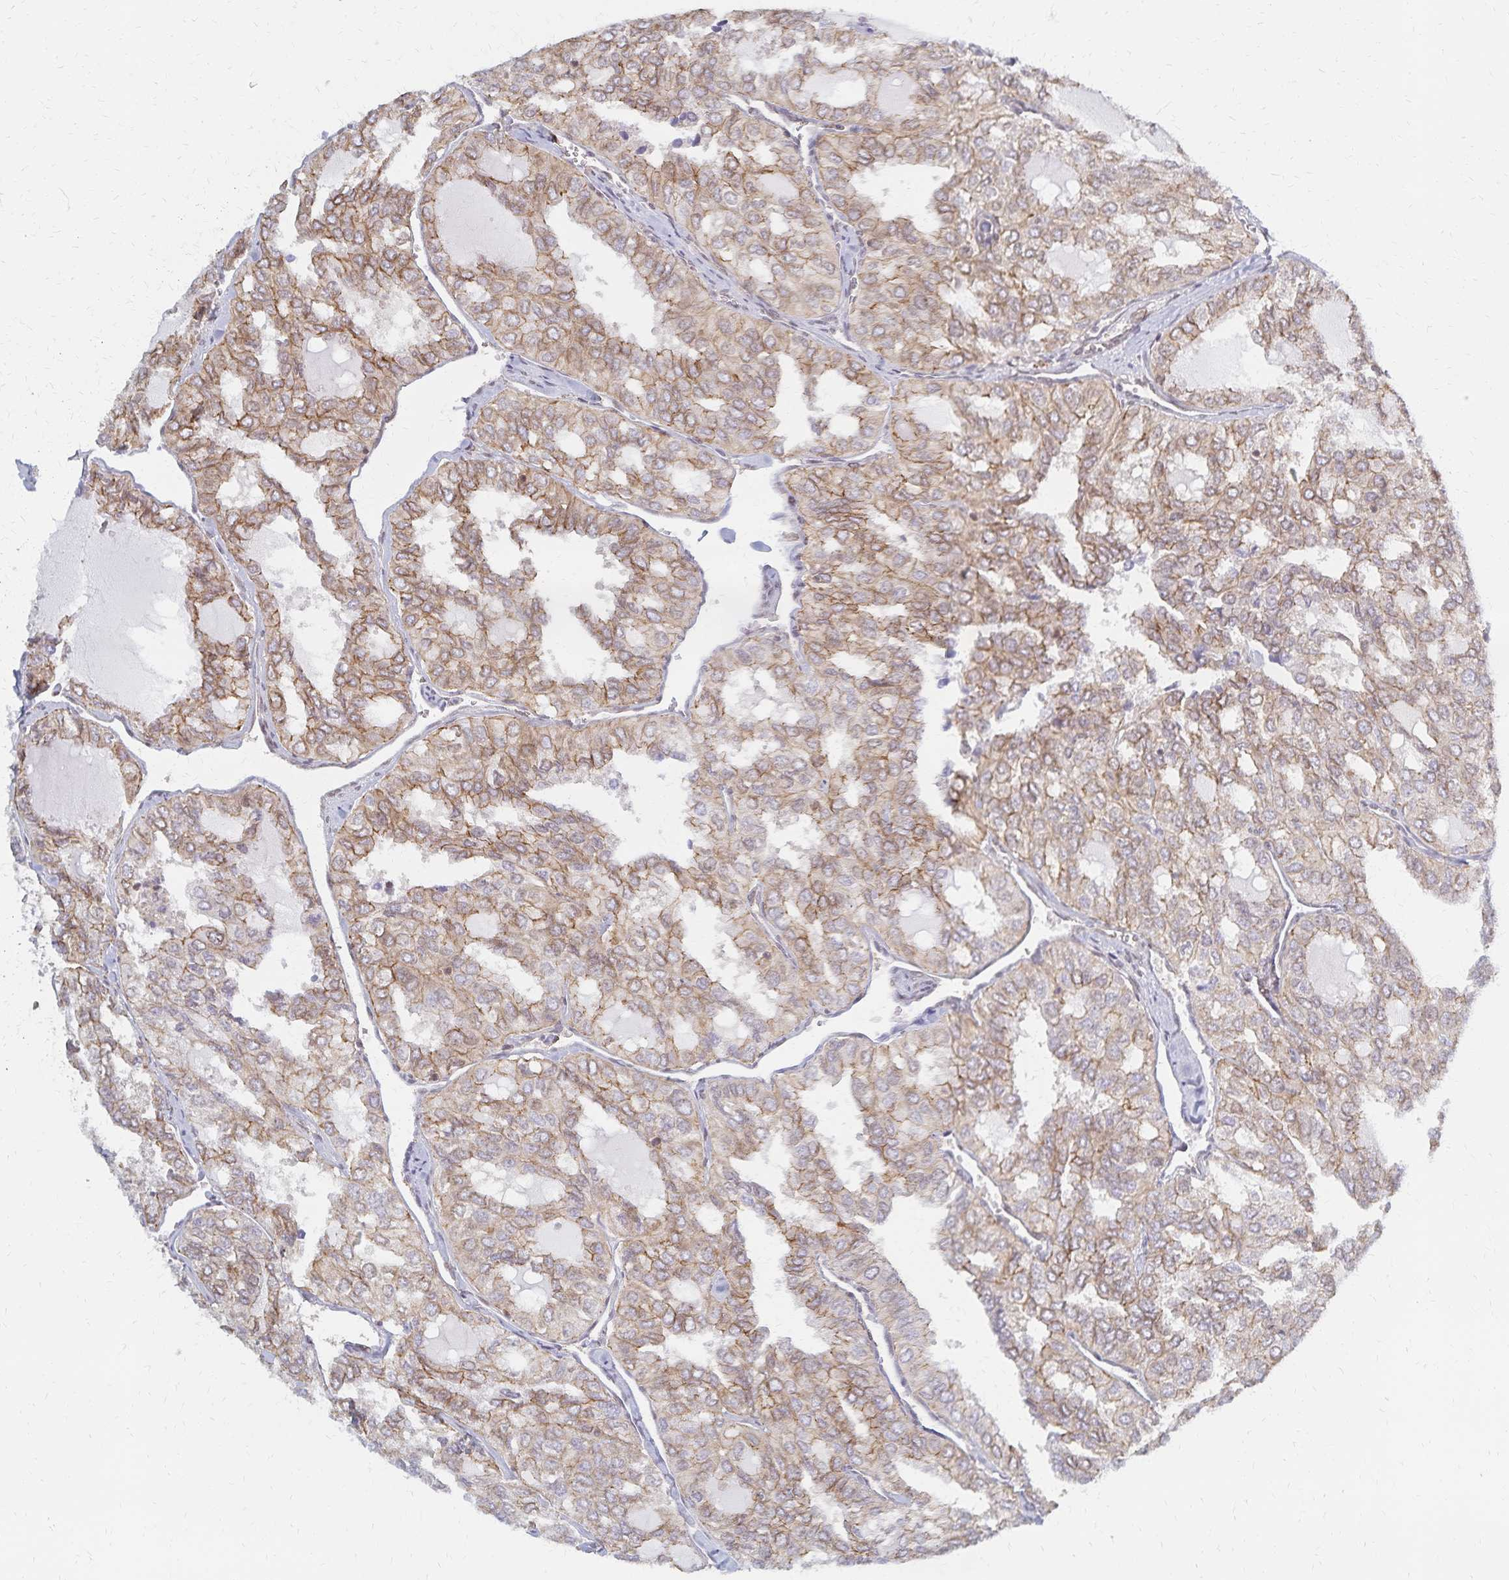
{"staining": {"intensity": "moderate", "quantity": ">75%", "location": "cytoplasmic/membranous"}, "tissue": "thyroid cancer", "cell_type": "Tumor cells", "image_type": "cancer", "snomed": [{"axis": "morphology", "description": "Follicular adenoma carcinoma, NOS"}, {"axis": "topography", "description": "Thyroid gland"}], "caption": "Immunohistochemical staining of thyroid cancer (follicular adenoma carcinoma) shows medium levels of moderate cytoplasmic/membranous protein staining in about >75% of tumor cells. The protein is stained brown, and the nuclei are stained in blue (DAB IHC with brightfield microscopy, high magnification).", "gene": "RAB9B", "patient": {"sex": "male", "age": 75}}